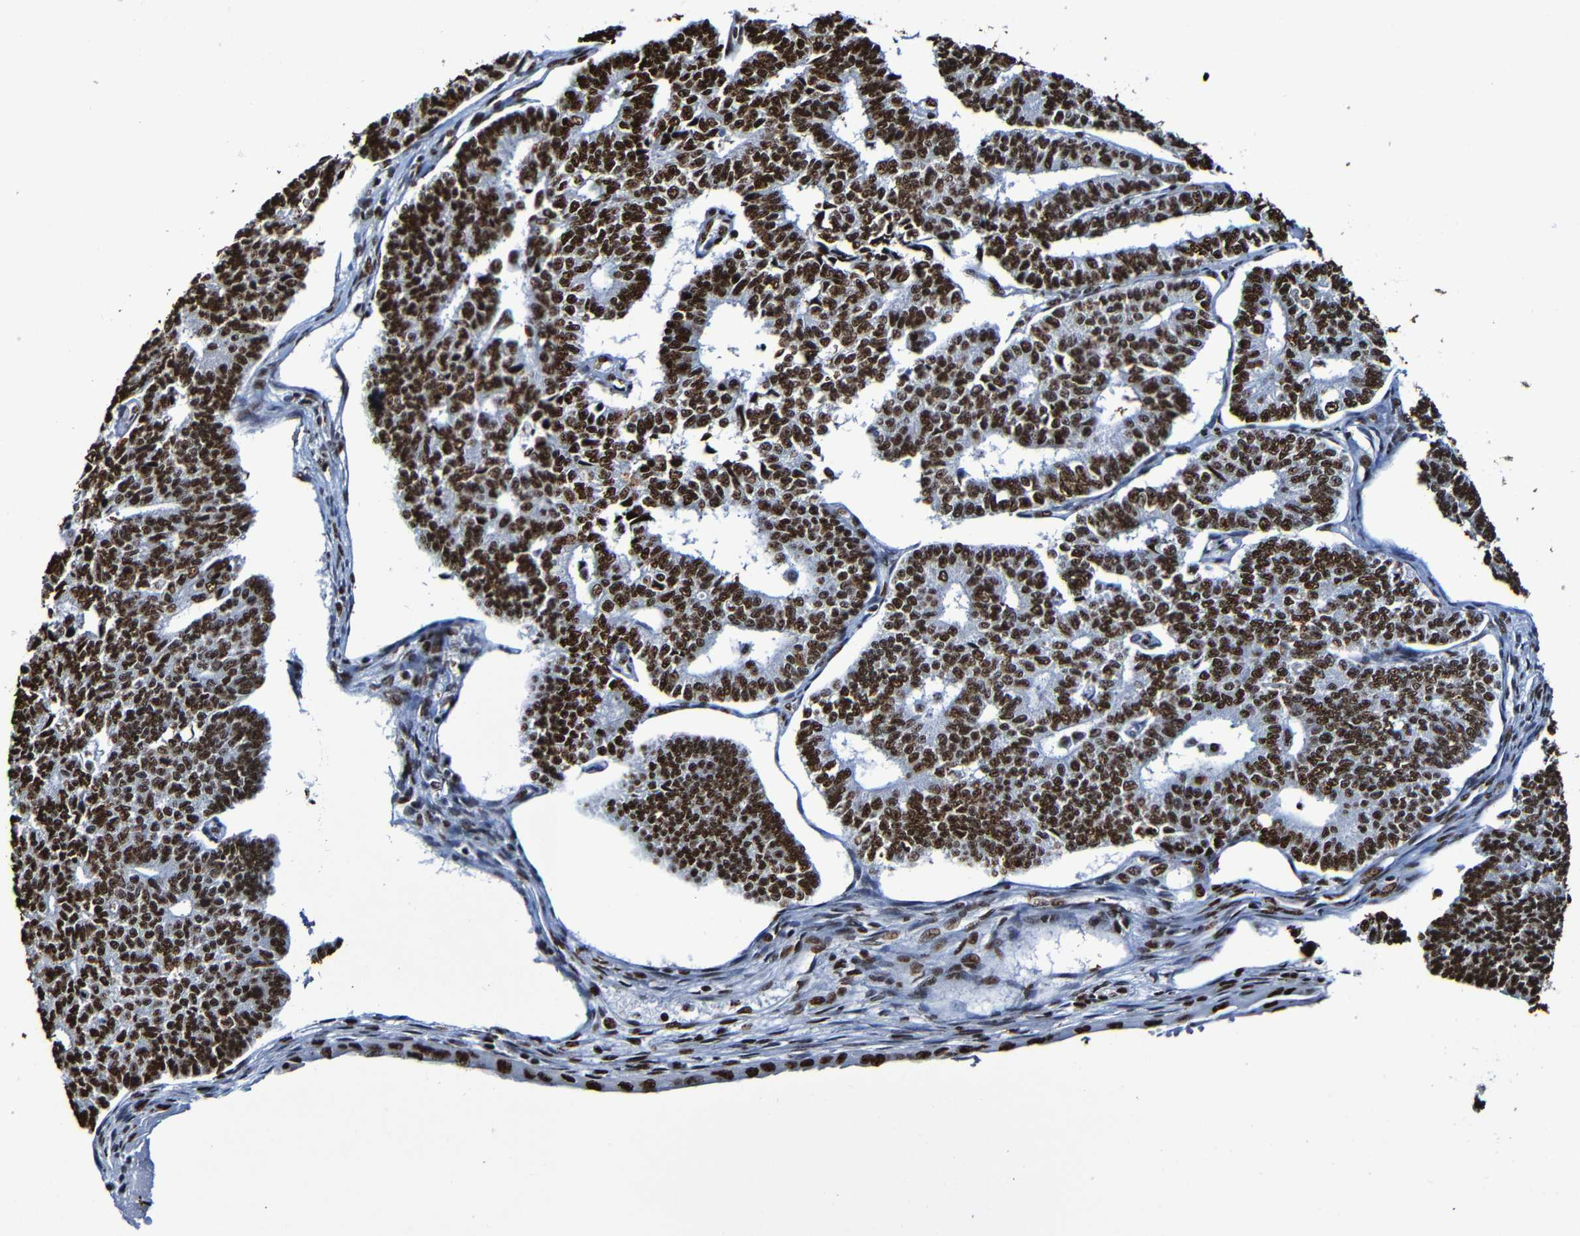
{"staining": {"intensity": "strong", "quantity": ">75%", "location": "nuclear"}, "tissue": "endometrial cancer", "cell_type": "Tumor cells", "image_type": "cancer", "snomed": [{"axis": "morphology", "description": "Adenocarcinoma, NOS"}, {"axis": "topography", "description": "Endometrium"}], "caption": "The photomicrograph reveals a brown stain indicating the presence of a protein in the nuclear of tumor cells in endometrial cancer (adenocarcinoma).", "gene": "SRSF3", "patient": {"sex": "female", "age": 70}}